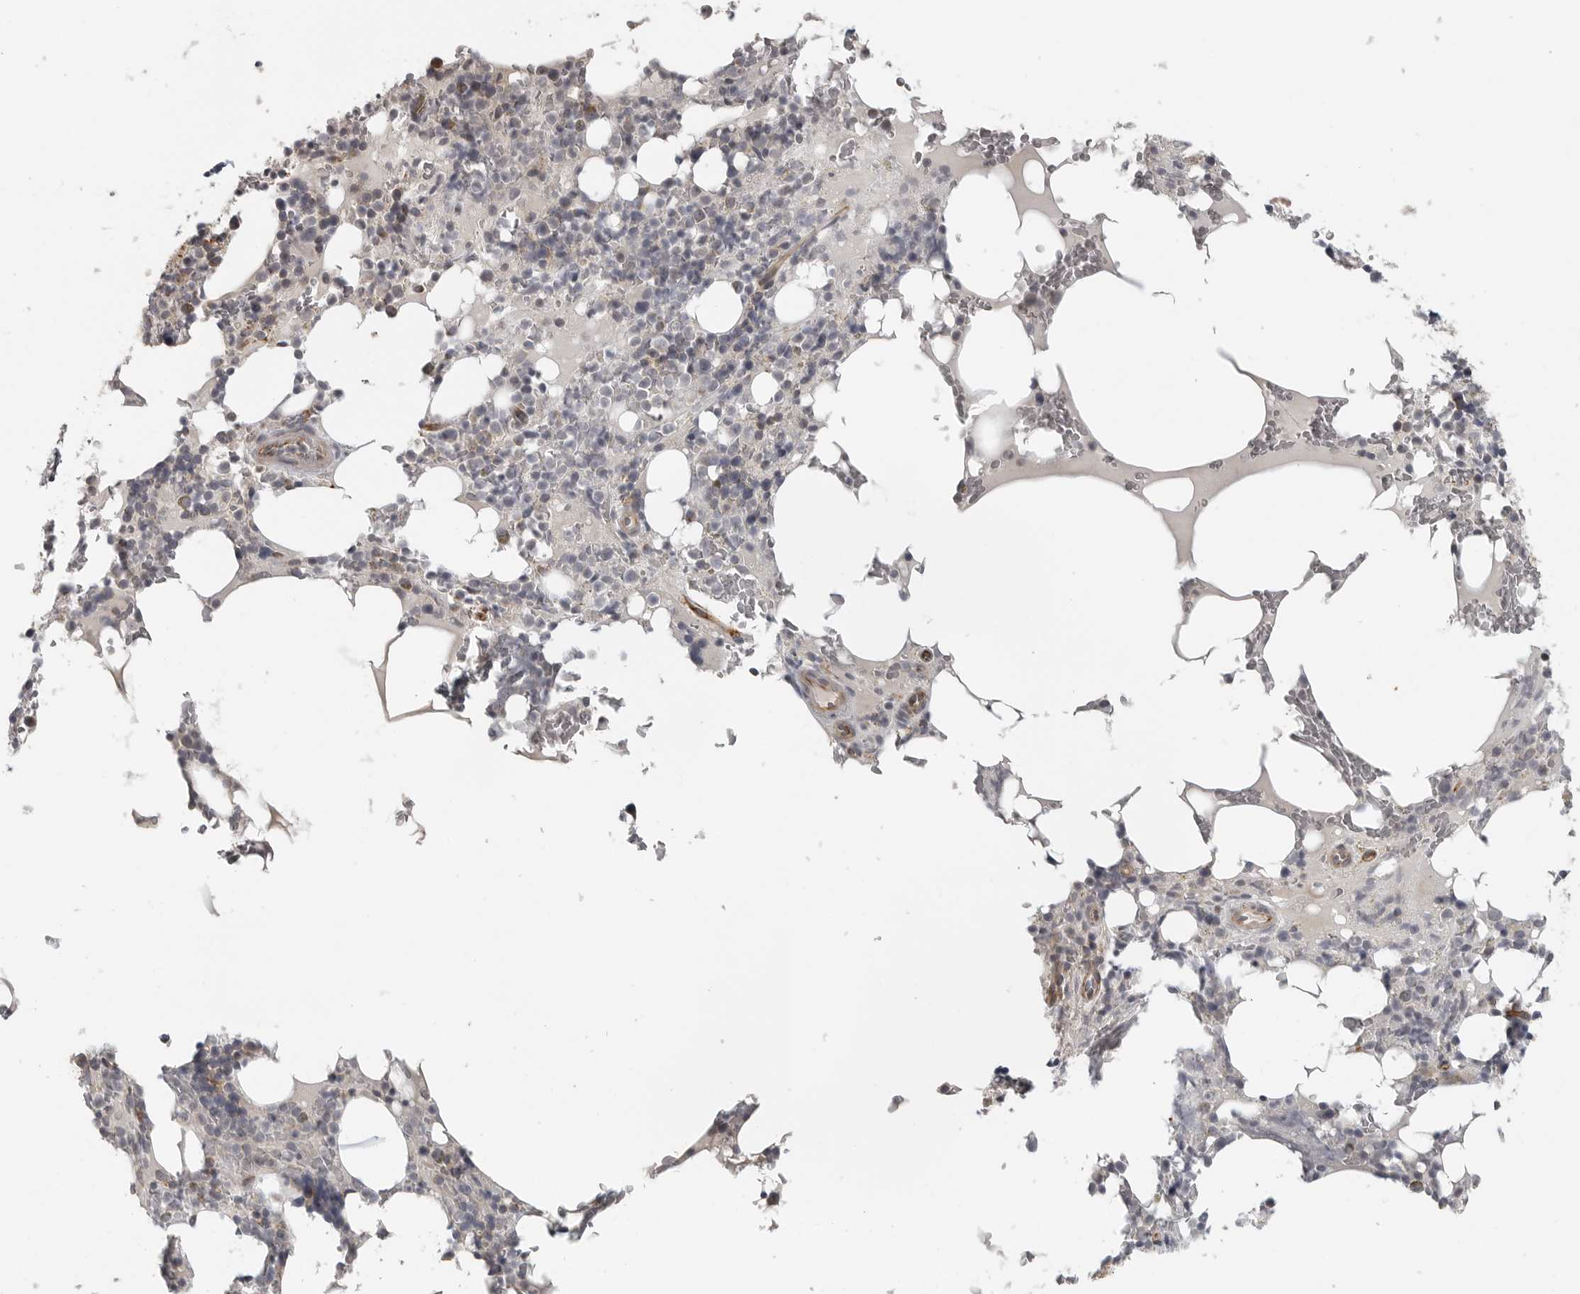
{"staining": {"intensity": "weak", "quantity": "<25%", "location": "cytoplasmic/membranous"}, "tissue": "bone marrow", "cell_type": "Hematopoietic cells", "image_type": "normal", "snomed": [{"axis": "morphology", "description": "Normal tissue, NOS"}, {"axis": "topography", "description": "Bone marrow"}], "caption": "Hematopoietic cells show no significant staining in normal bone marrow. Brightfield microscopy of IHC stained with DAB (brown) and hematoxylin (blue), captured at high magnification.", "gene": "RXFP3", "patient": {"sex": "male", "age": 58}}